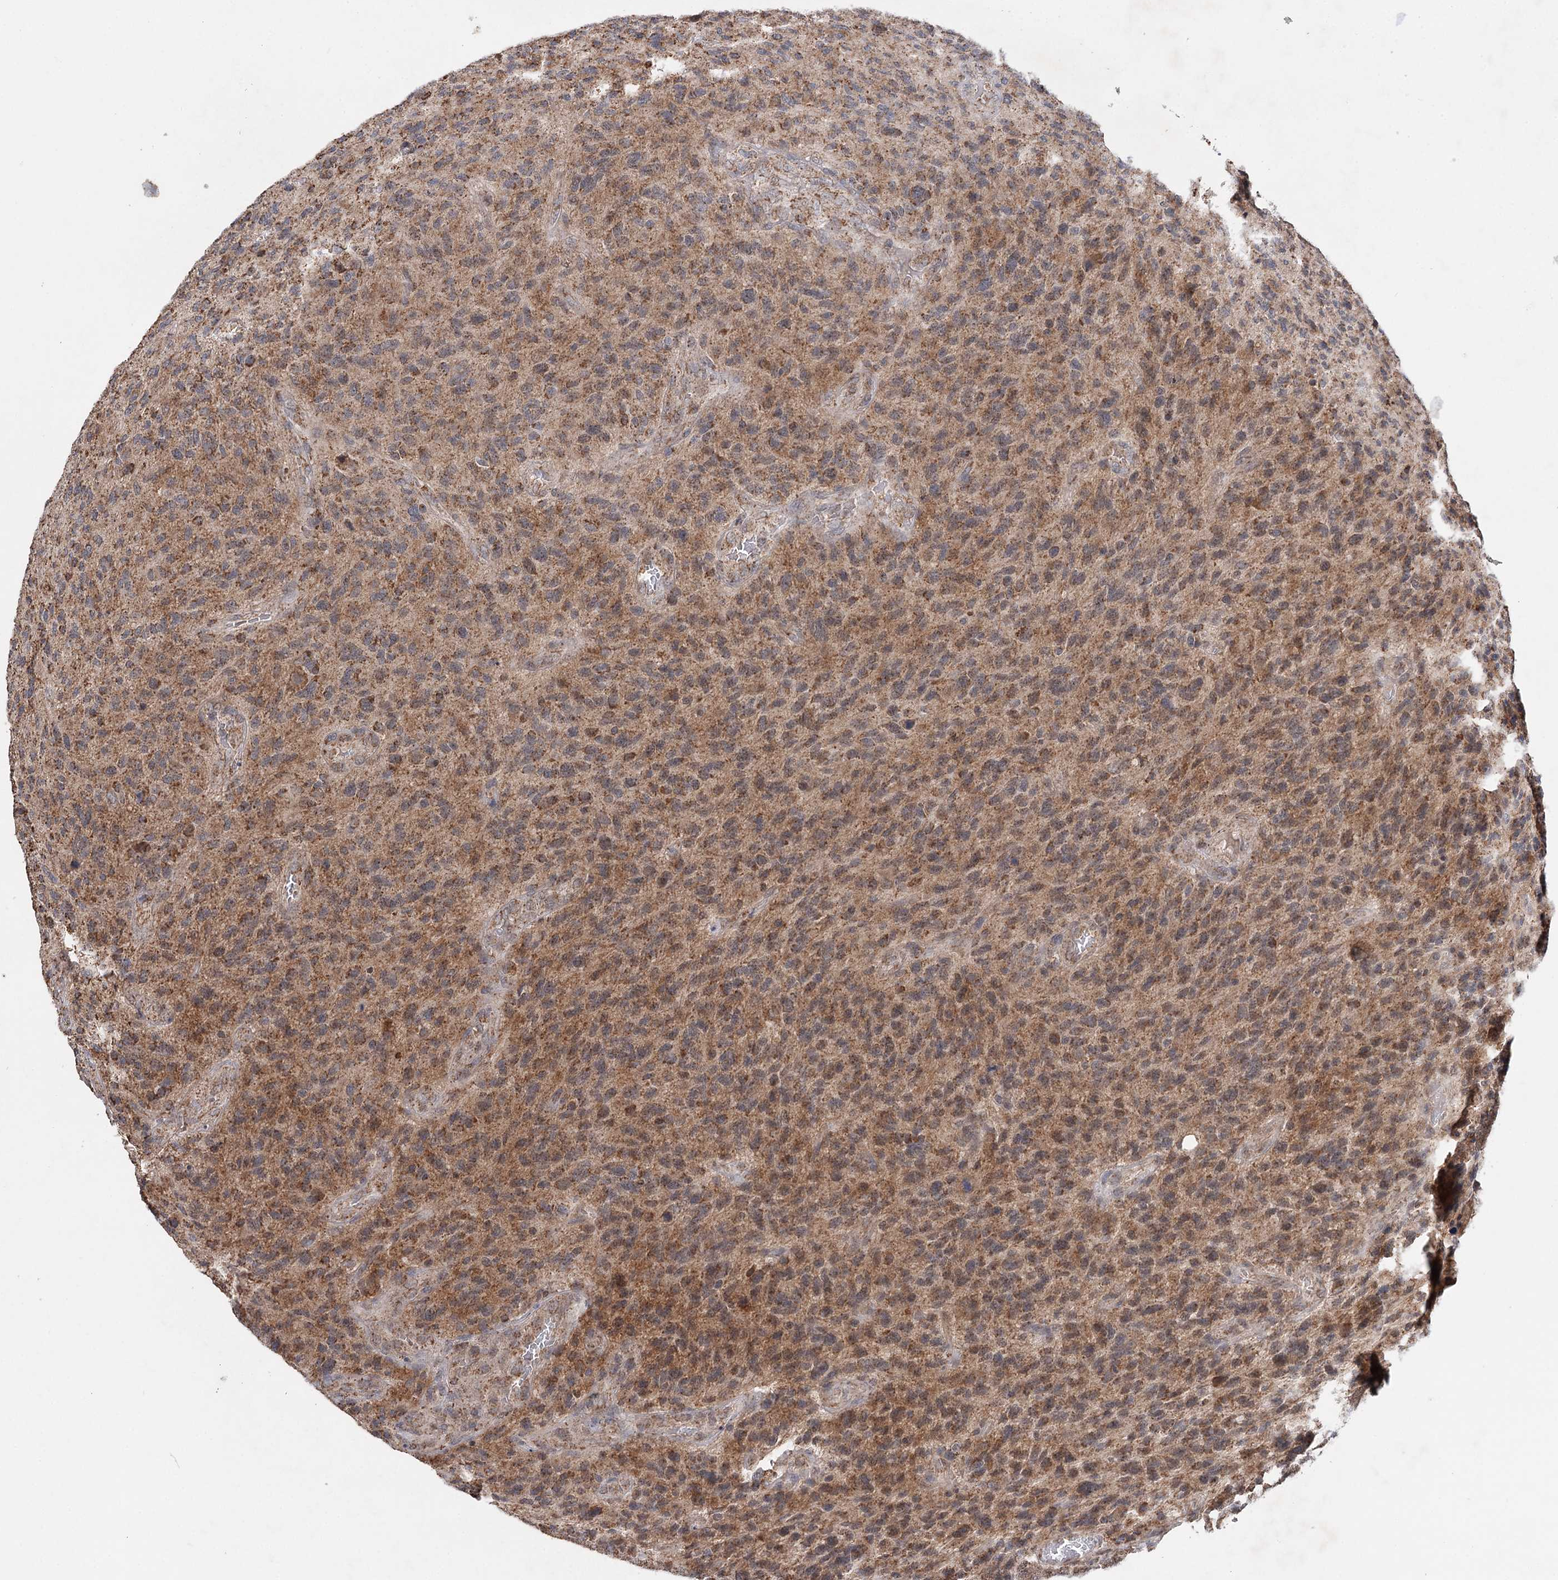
{"staining": {"intensity": "moderate", "quantity": ">75%", "location": "cytoplasmic/membranous"}, "tissue": "glioma", "cell_type": "Tumor cells", "image_type": "cancer", "snomed": [{"axis": "morphology", "description": "Glioma, malignant, High grade"}, {"axis": "topography", "description": "Brain"}], "caption": "Glioma stained with DAB (3,3'-diaminobenzidine) immunohistochemistry (IHC) exhibits medium levels of moderate cytoplasmic/membranous positivity in about >75% of tumor cells. (DAB (3,3'-diaminobenzidine) = brown stain, brightfield microscopy at high magnification).", "gene": "PIK3CB", "patient": {"sex": "male", "age": 47}}